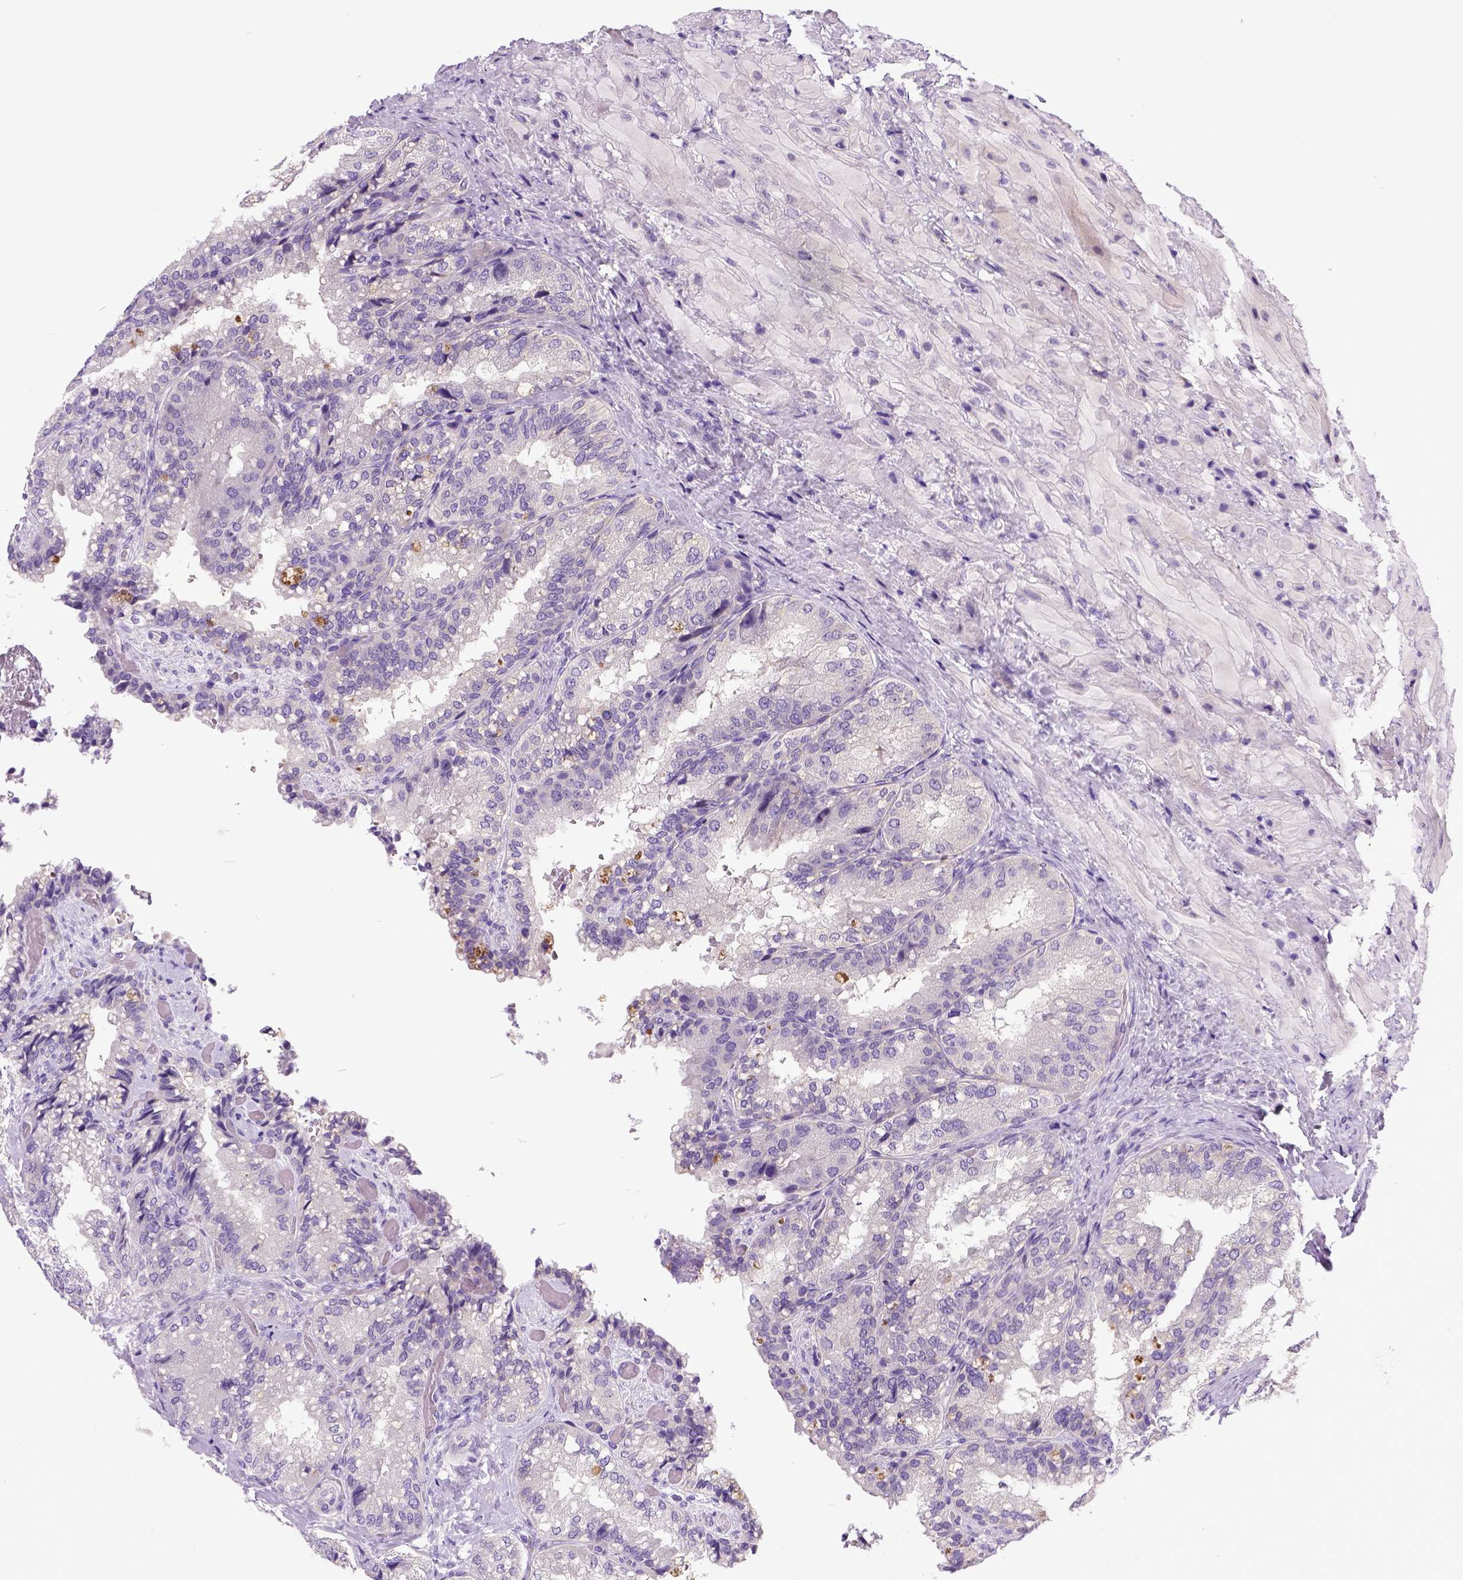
{"staining": {"intensity": "negative", "quantity": "none", "location": "none"}, "tissue": "seminal vesicle", "cell_type": "Glandular cells", "image_type": "normal", "snomed": [{"axis": "morphology", "description": "Normal tissue, NOS"}, {"axis": "topography", "description": "Seminal veicle"}], "caption": "Benign seminal vesicle was stained to show a protein in brown. There is no significant expression in glandular cells. The staining is performed using DAB brown chromogen with nuclei counter-stained in using hematoxylin.", "gene": "NEK5", "patient": {"sex": "male", "age": 57}}